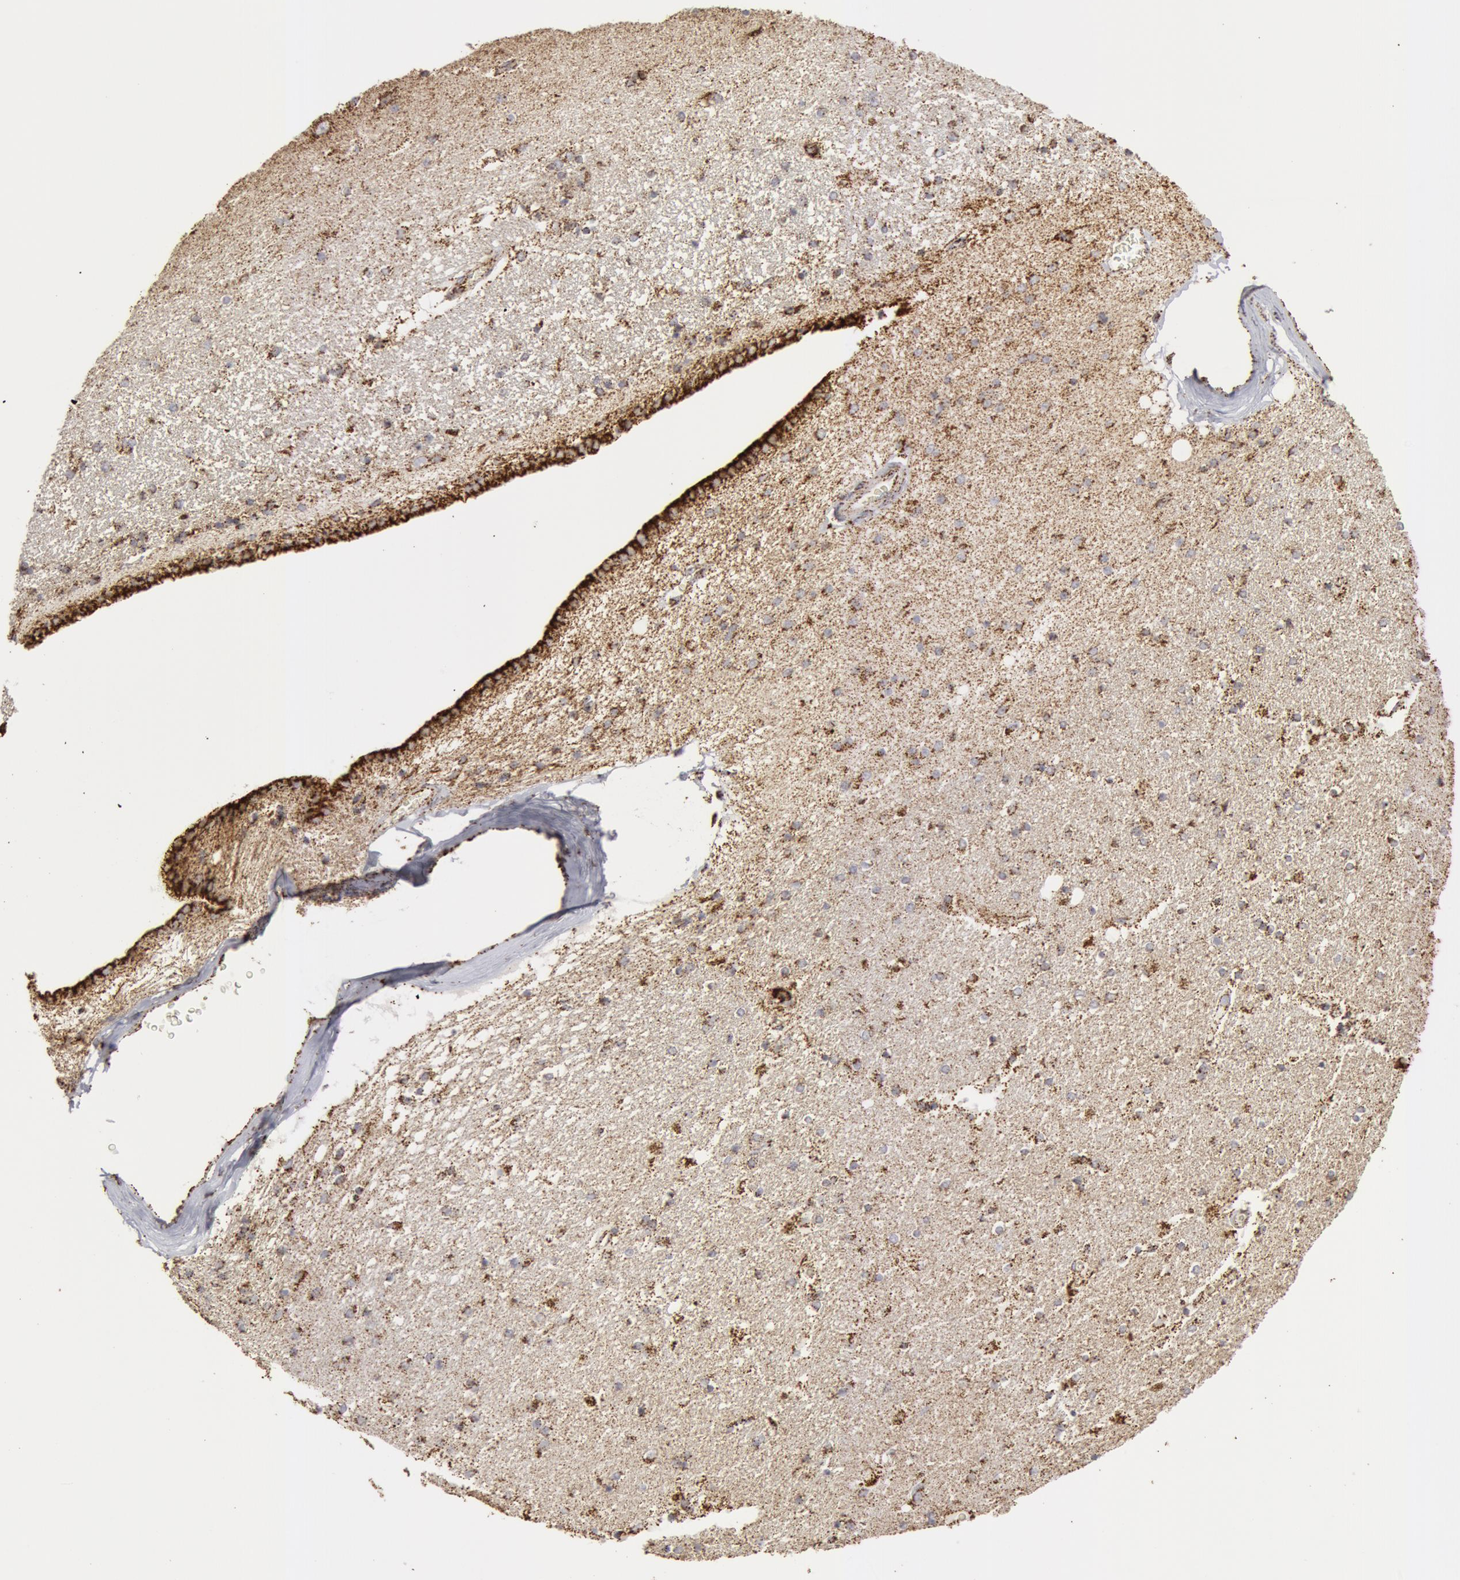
{"staining": {"intensity": "moderate", "quantity": "25%-75%", "location": "cytoplasmic/membranous"}, "tissue": "hippocampus", "cell_type": "Glial cells", "image_type": "normal", "snomed": [{"axis": "morphology", "description": "Normal tissue, NOS"}, {"axis": "topography", "description": "Hippocampus"}], "caption": "Protein staining of benign hippocampus reveals moderate cytoplasmic/membranous positivity in about 25%-75% of glial cells. (Brightfield microscopy of DAB IHC at high magnification).", "gene": "ATP5F1B", "patient": {"sex": "female", "age": 54}}